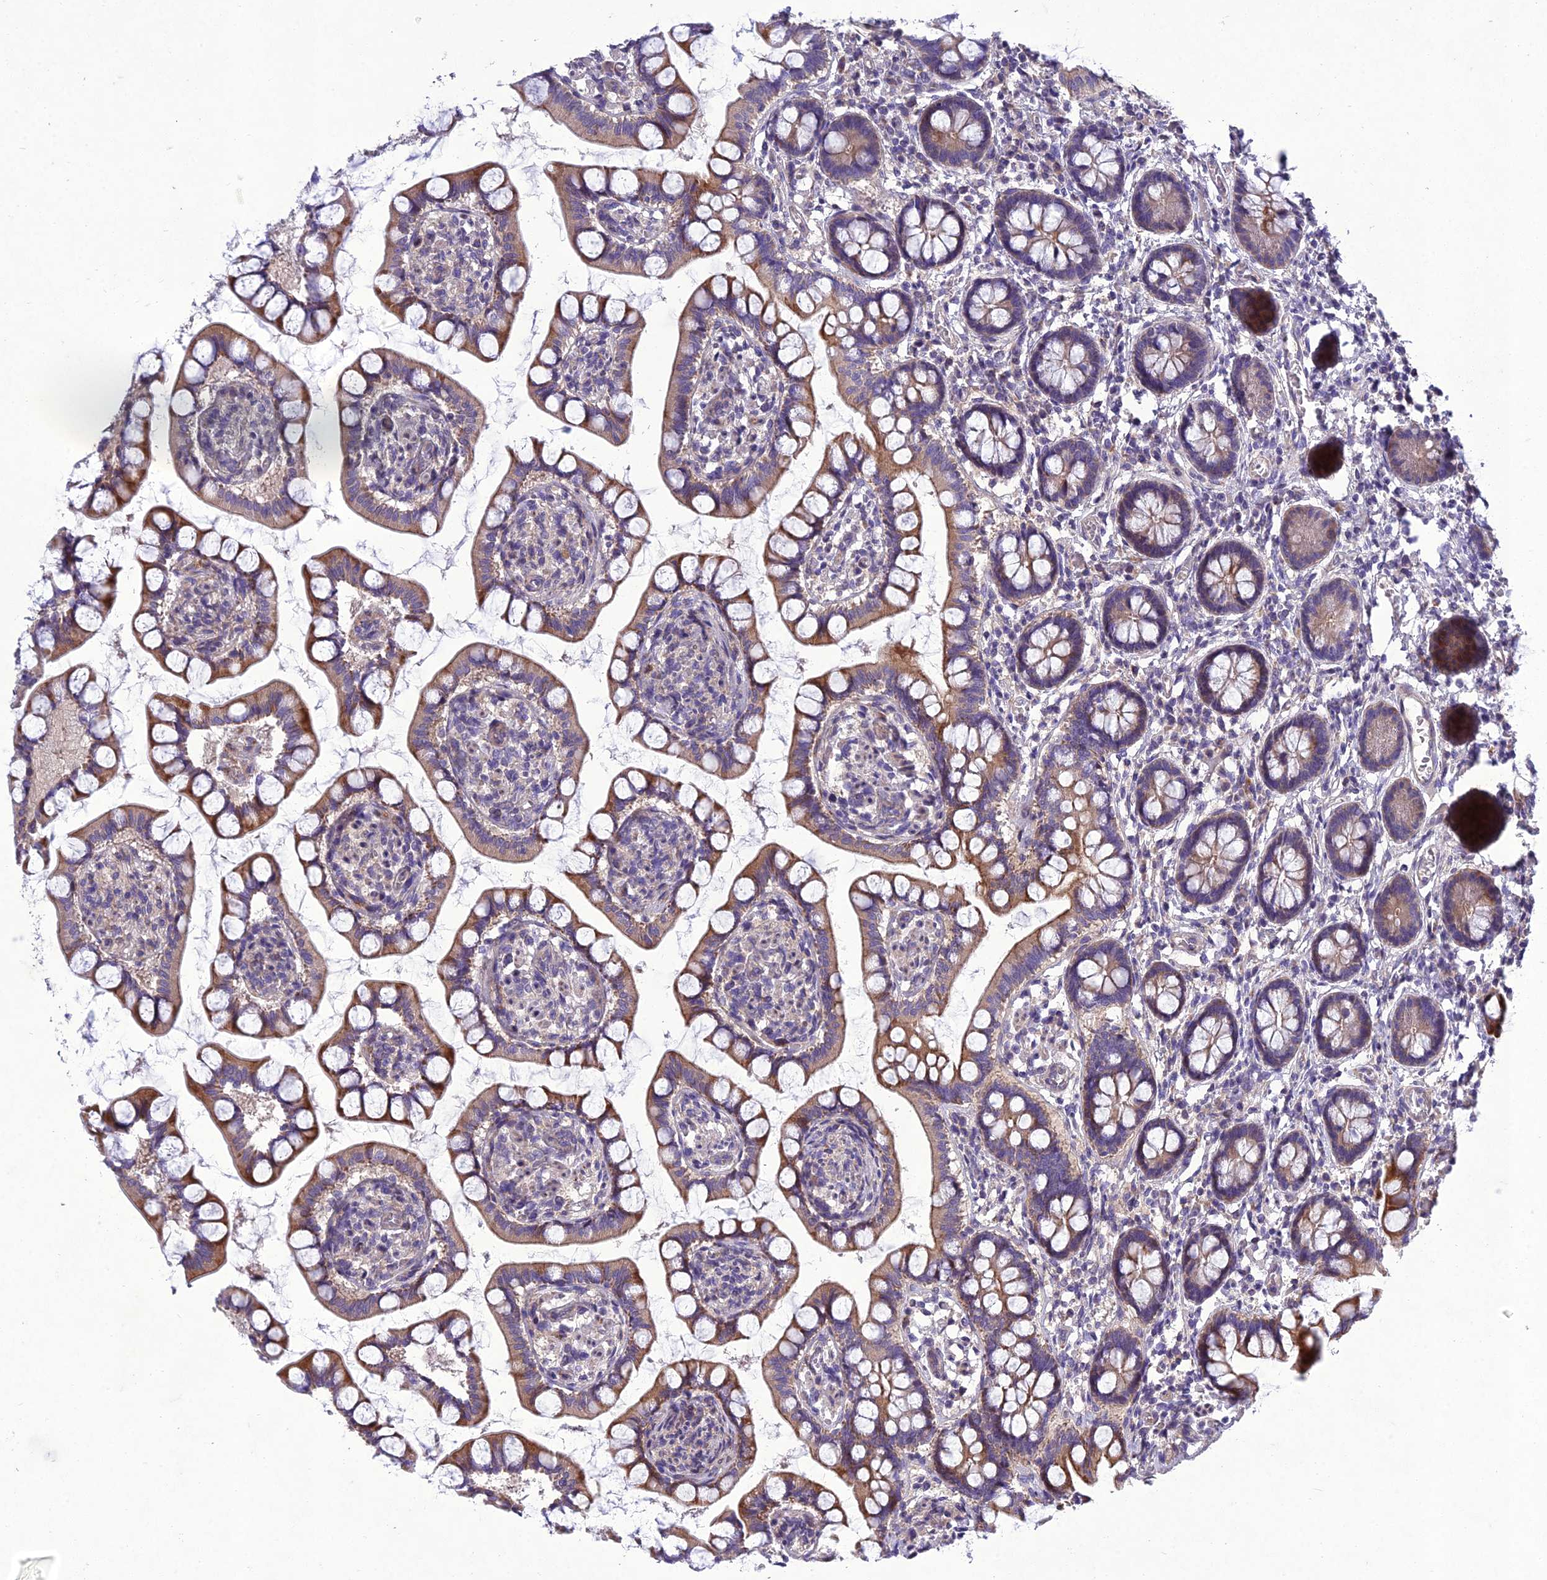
{"staining": {"intensity": "moderate", "quantity": ">75%", "location": "cytoplasmic/membranous"}, "tissue": "small intestine", "cell_type": "Glandular cells", "image_type": "normal", "snomed": [{"axis": "morphology", "description": "Normal tissue, NOS"}, {"axis": "topography", "description": "Small intestine"}], "caption": "Protein expression analysis of normal human small intestine reveals moderate cytoplasmic/membranous positivity in approximately >75% of glandular cells. Using DAB (brown) and hematoxylin (blue) stains, captured at high magnification using brightfield microscopy.", "gene": "ADIPOR2", "patient": {"sex": "male", "age": 52}}